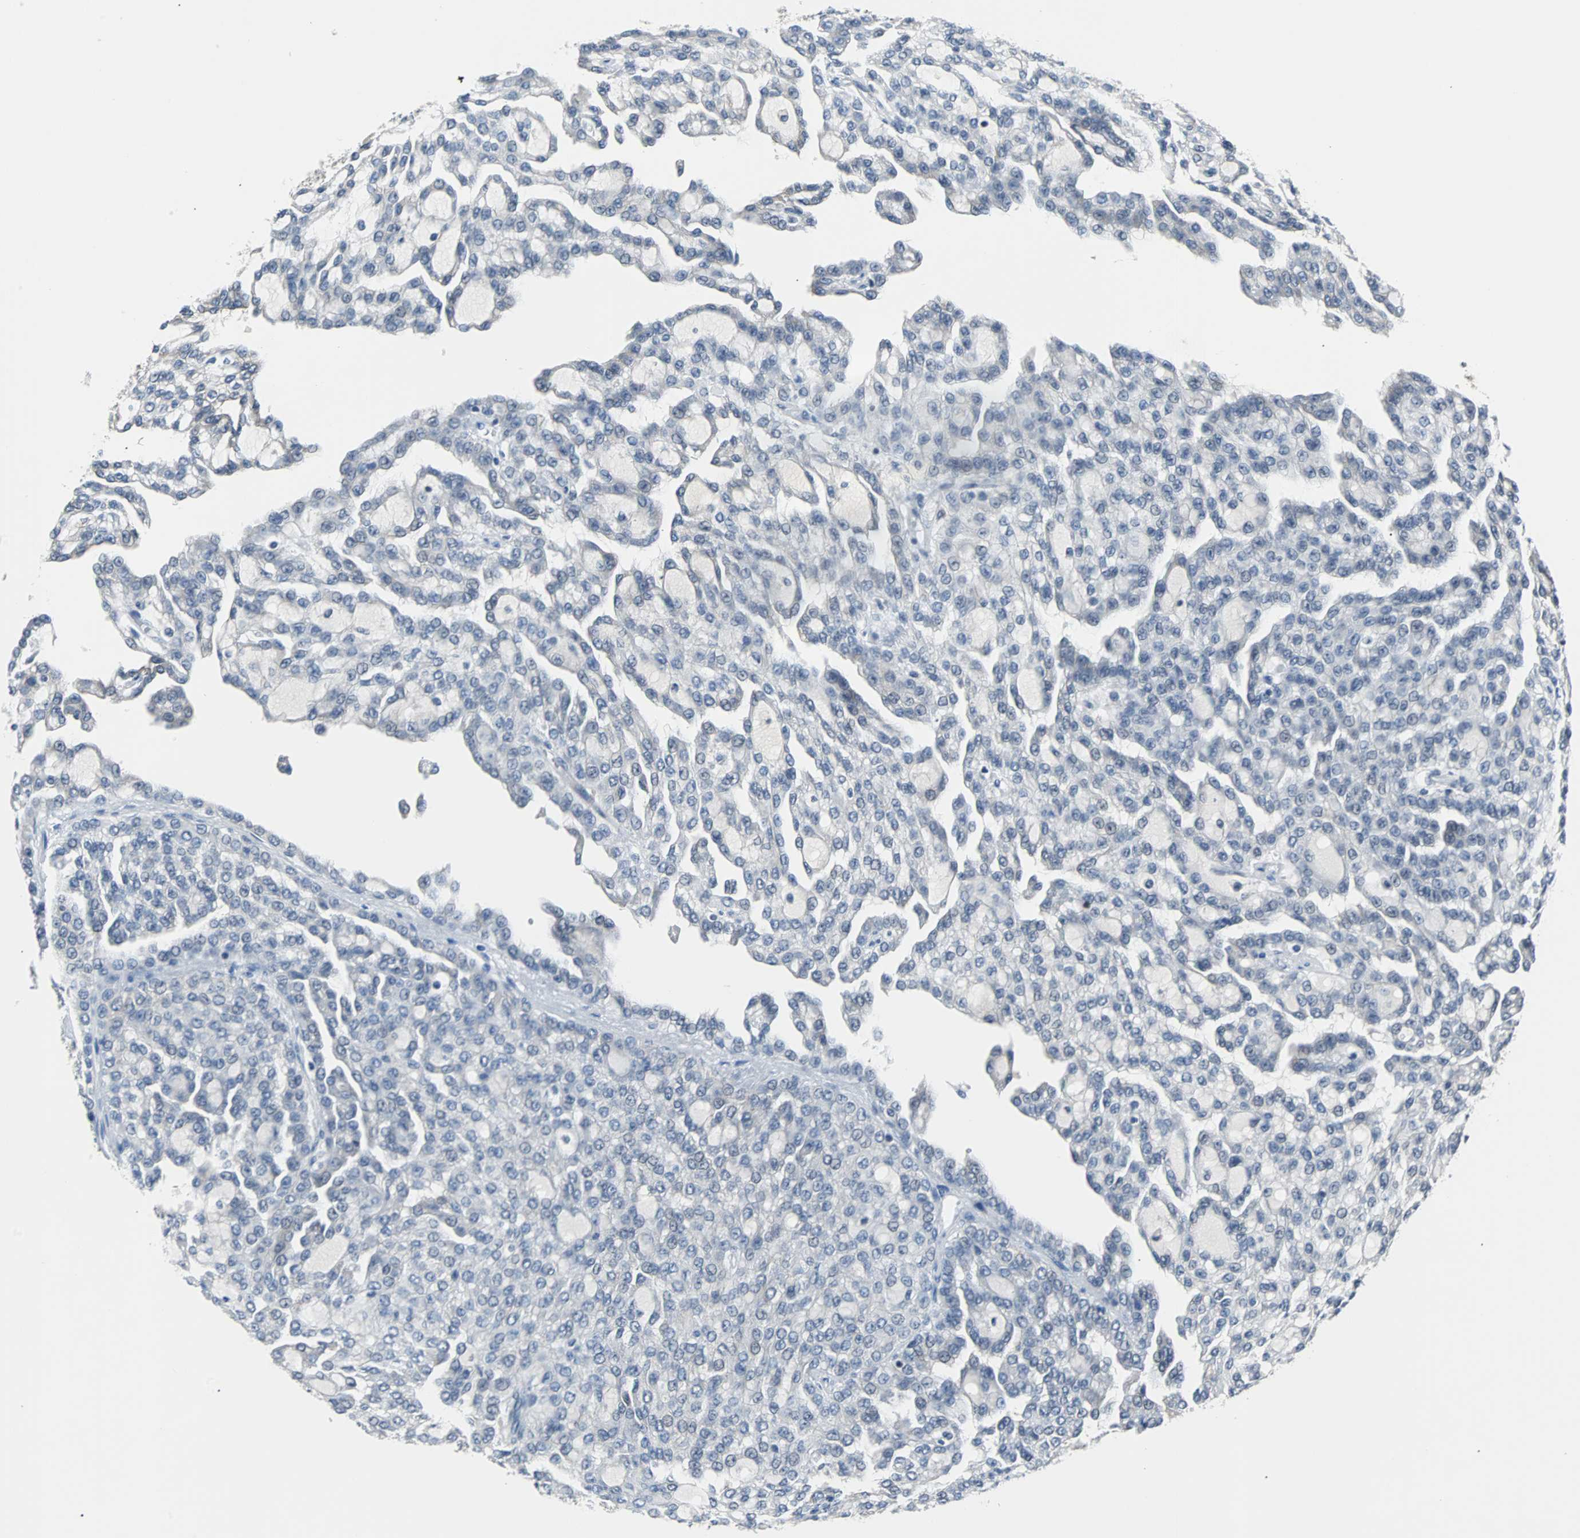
{"staining": {"intensity": "negative", "quantity": "none", "location": "none"}, "tissue": "renal cancer", "cell_type": "Tumor cells", "image_type": "cancer", "snomed": [{"axis": "morphology", "description": "Adenocarcinoma, NOS"}, {"axis": "topography", "description": "Kidney"}], "caption": "Renal cancer (adenocarcinoma) stained for a protein using IHC exhibits no positivity tumor cells.", "gene": "USP28", "patient": {"sex": "male", "age": 63}}